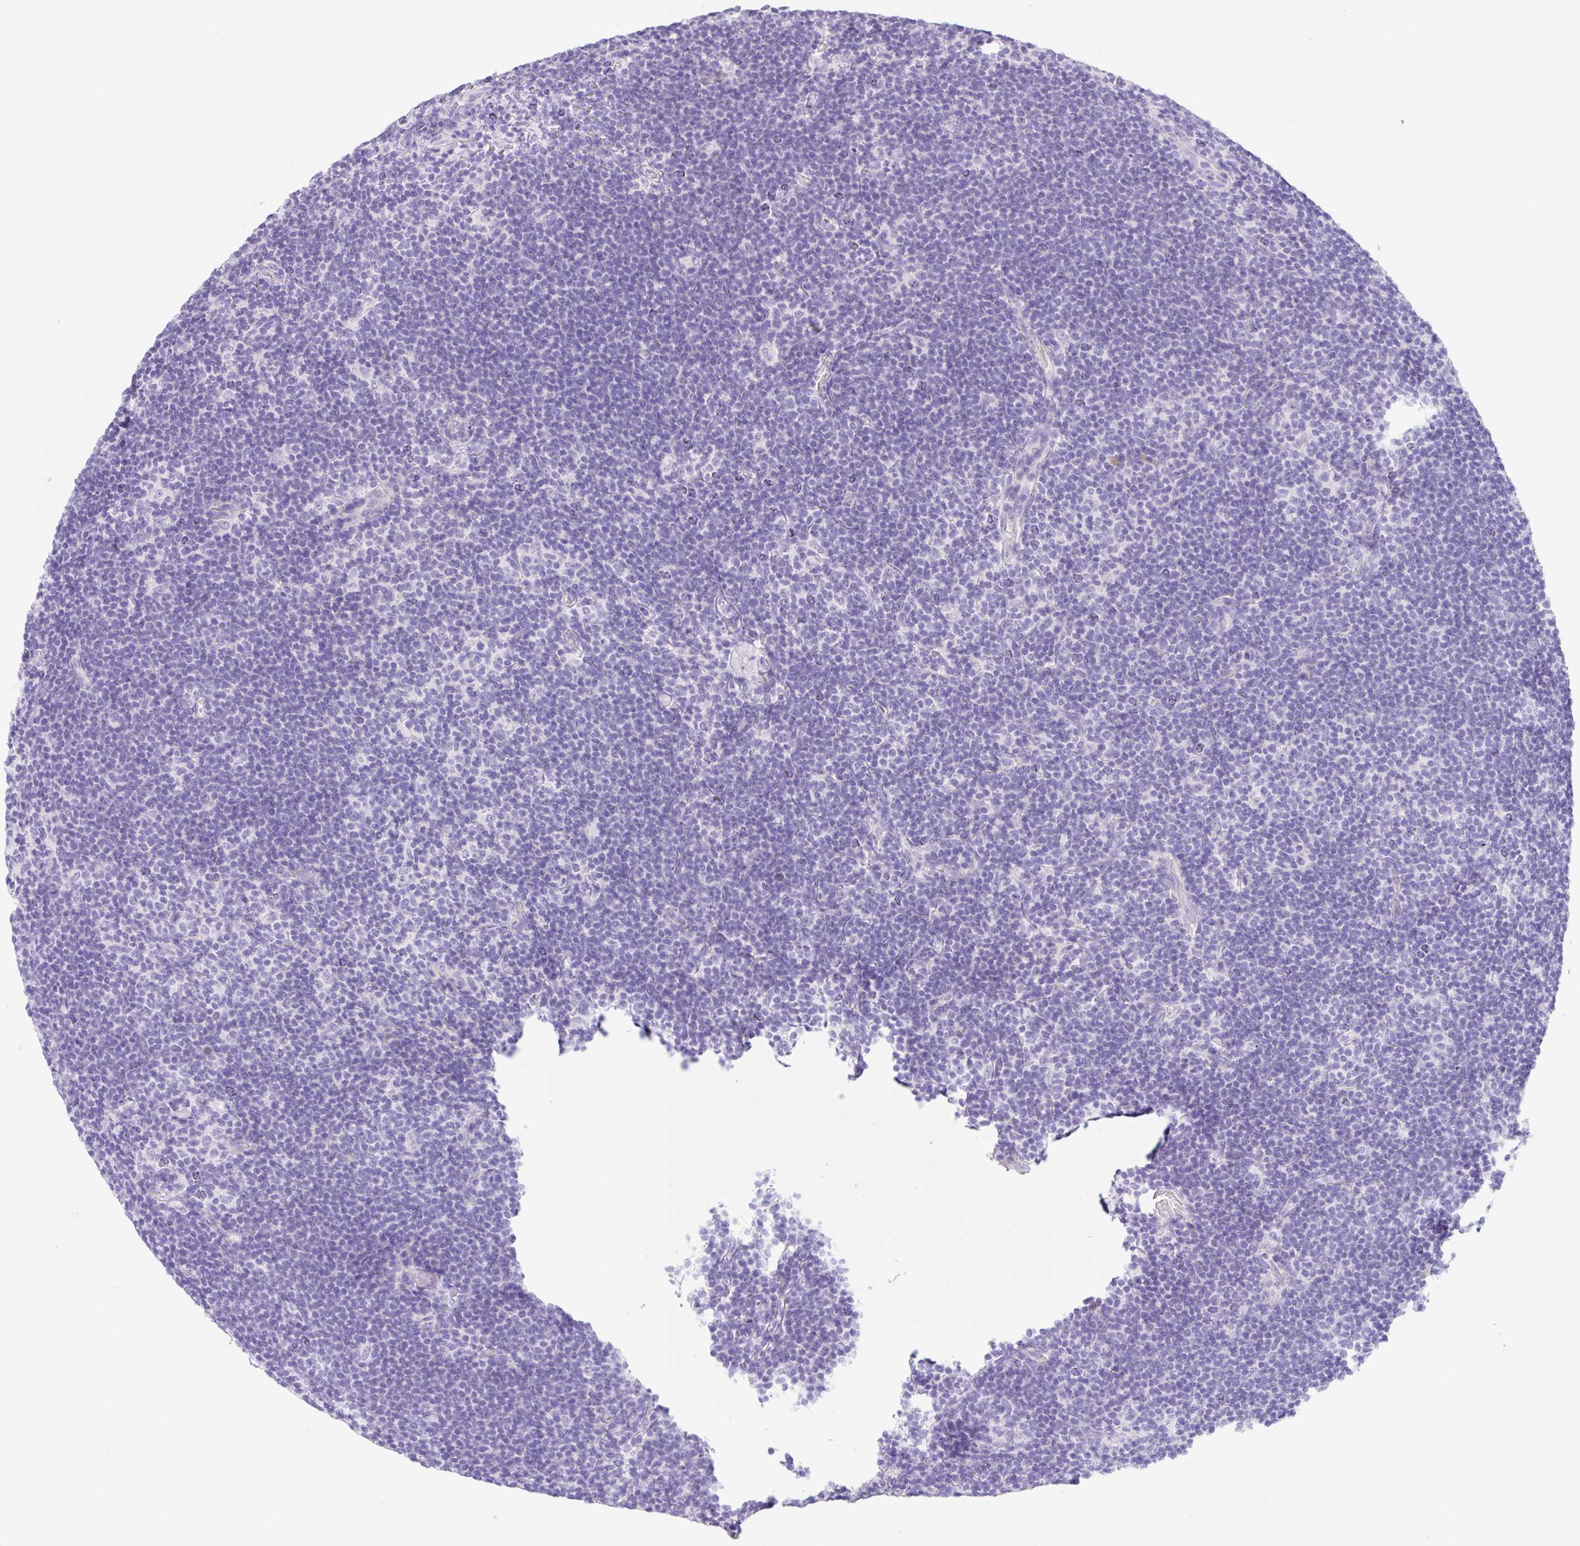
{"staining": {"intensity": "negative", "quantity": "none", "location": "none"}, "tissue": "lymphoma", "cell_type": "Tumor cells", "image_type": "cancer", "snomed": [{"axis": "morphology", "description": "Hodgkin's disease, NOS"}, {"axis": "topography", "description": "Lymph node"}], "caption": "Immunohistochemical staining of Hodgkin's disease demonstrates no significant expression in tumor cells.", "gene": "KLK8", "patient": {"sex": "female", "age": 57}}